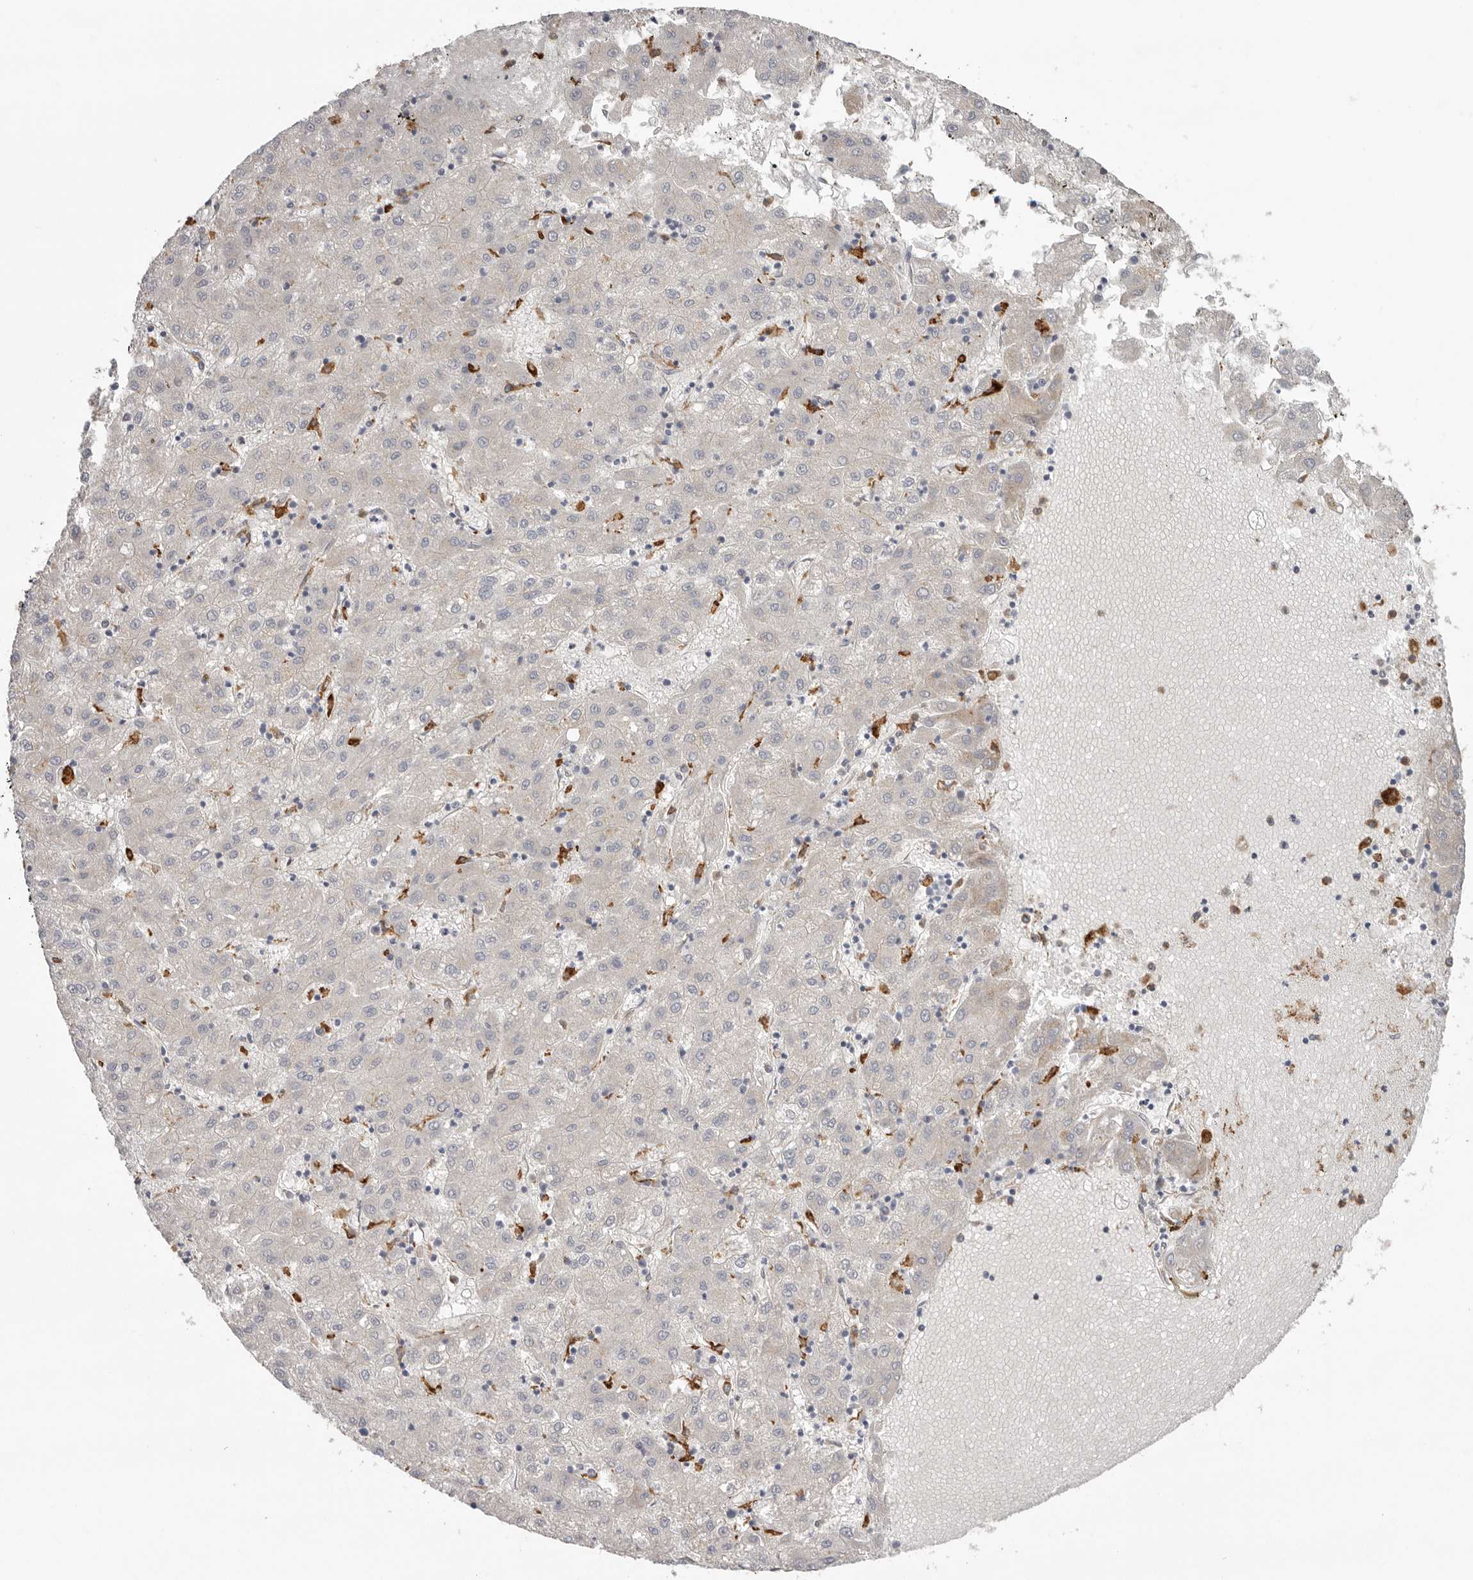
{"staining": {"intensity": "negative", "quantity": "none", "location": "none"}, "tissue": "liver cancer", "cell_type": "Tumor cells", "image_type": "cancer", "snomed": [{"axis": "morphology", "description": "Carcinoma, Hepatocellular, NOS"}, {"axis": "topography", "description": "Liver"}], "caption": "This is an immunohistochemistry (IHC) image of human hepatocellular carcinoma (liver). There is no expression in tumor cells.", "gene": "GRN", "patient": {"sex": "male", "age": 72}}